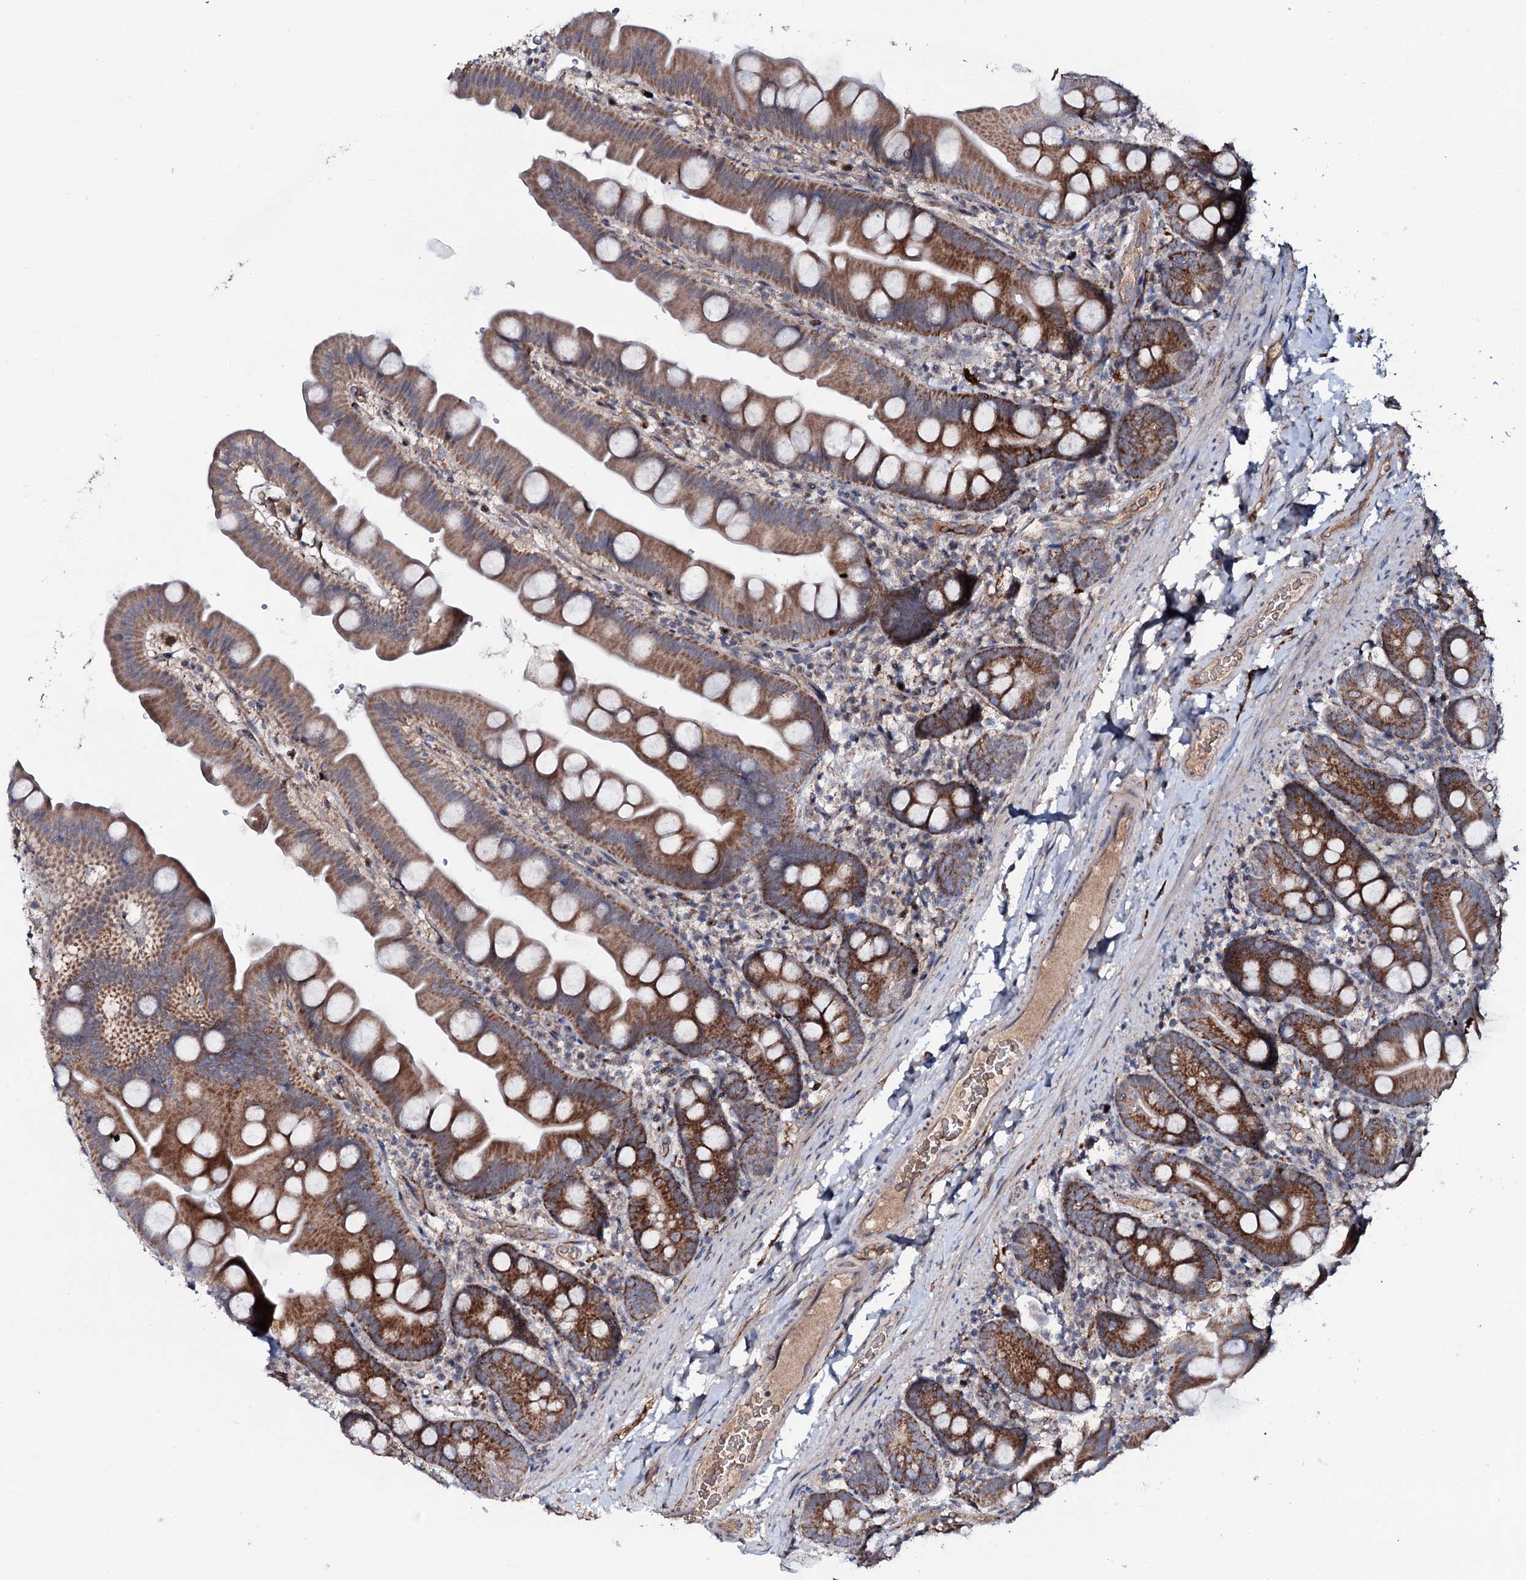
{"staining": {"intensity": "strong", "quantity": ">75%", "location": "cytoplasmic/membranous"}, "tissue": "small intestine", "cell_type": "Glandular cells", "image_type": "normal", "snomed": [{"axis": "morphology", "description": "Normal tissue, NOS"}, {"axis": "topography", "description": "Small intestine"}], "caption": "Protein staining demonstrates strong cytoplasmic/membranous expression in about >75% of glandular cells in normal small intestine.", "gene": "PPP1R3D", "patient": {"sex": "female", "age": 68}}